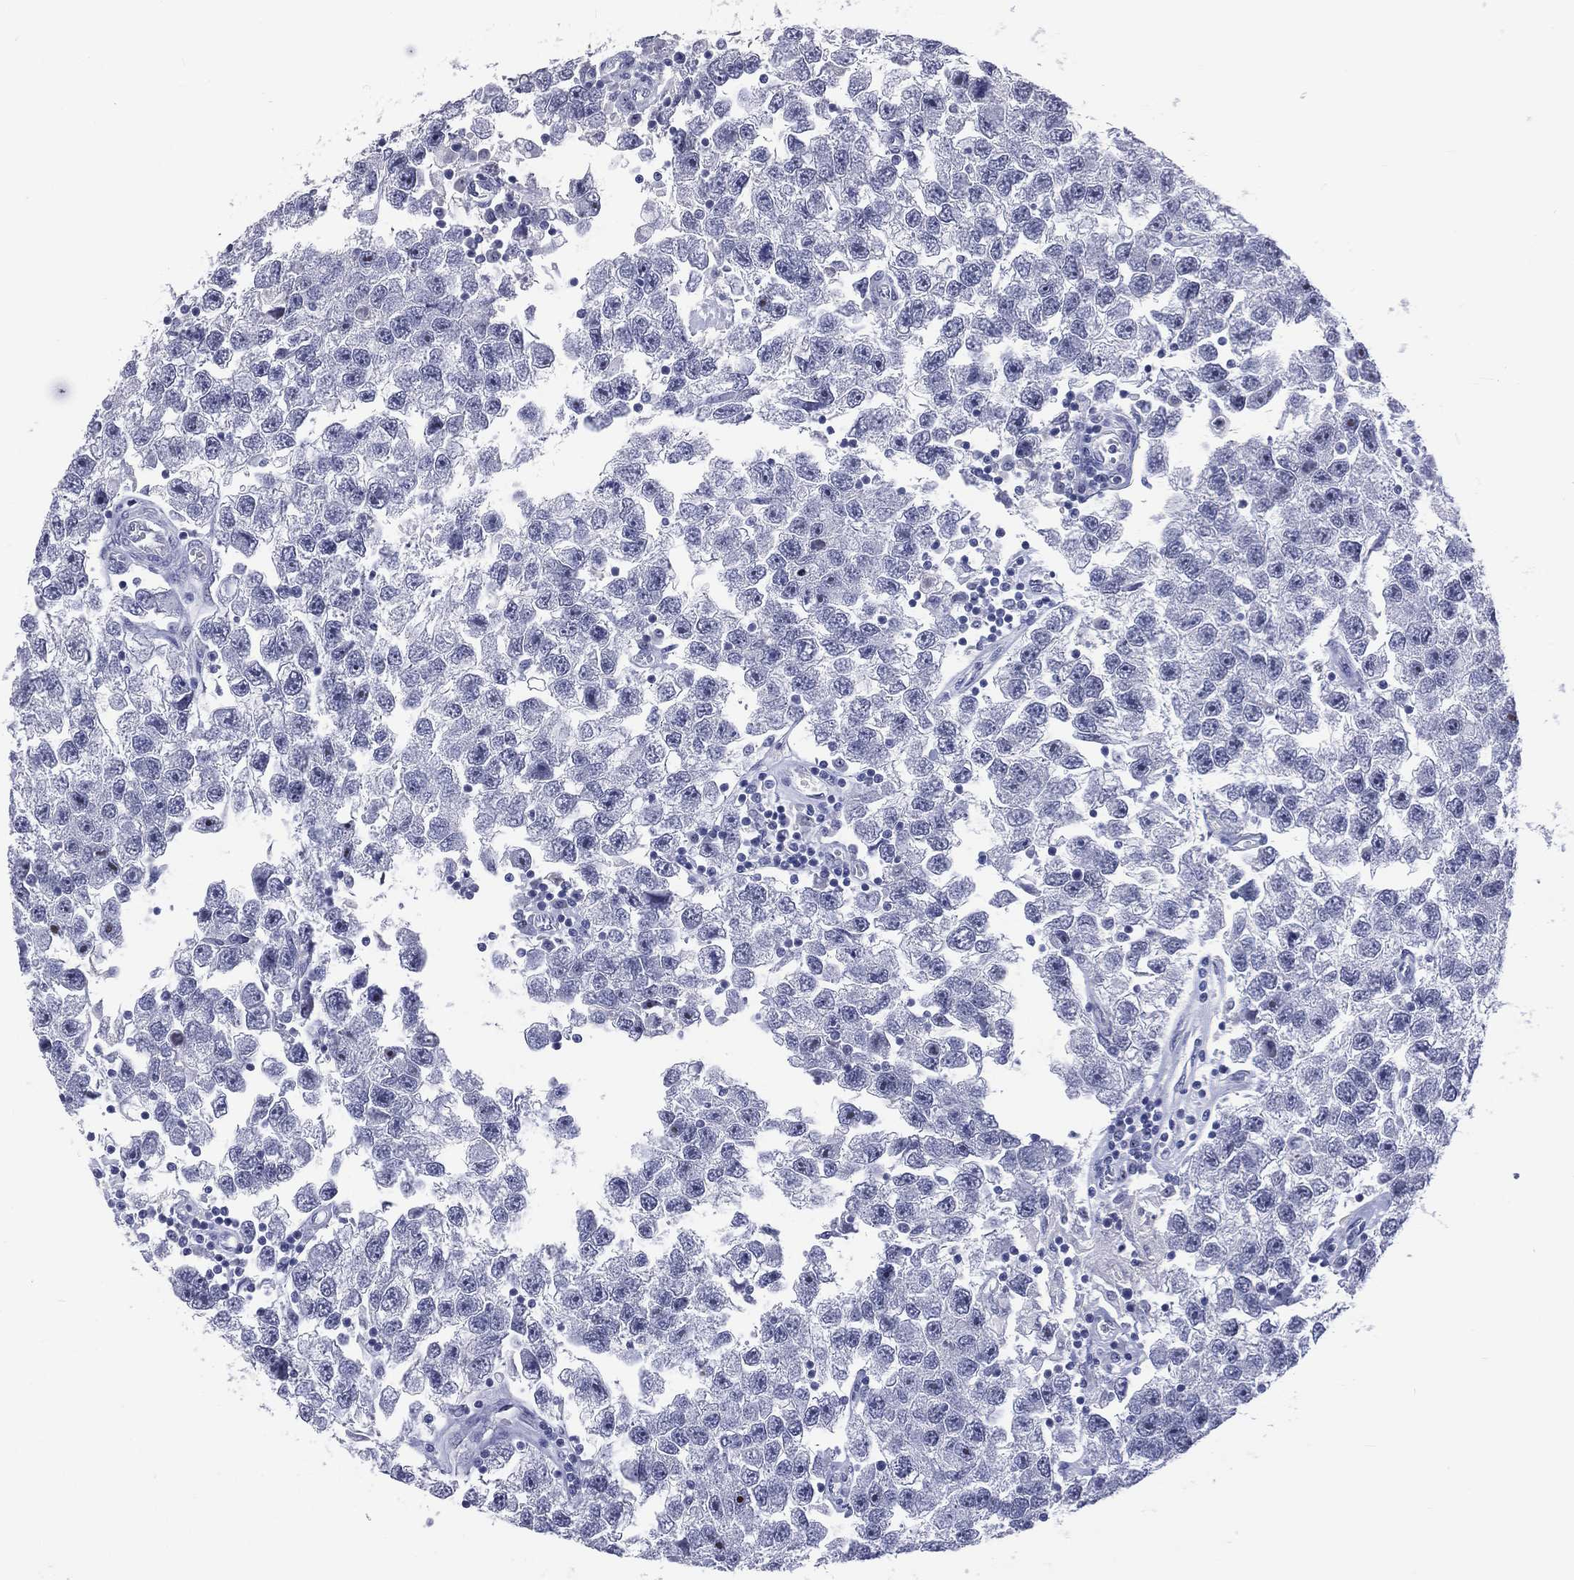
{"staining": {"intensity": "negative", "quantity": "none", "location": "none"}, "tissue": "testis cancer", "cell_type": "Tumor cells", "image_type": "cancer", "snomed": [{"axis": "morphology", "description": "Seminoma, NOS"}, {"axis": "topography", "description": "Testis"}], "caption": "Immunohistochemistry (IHC) of human testis cancer shows no positivity in tumor cells.", "gene": "SSX1", "patient": {"sex": "male", "age": 26}}